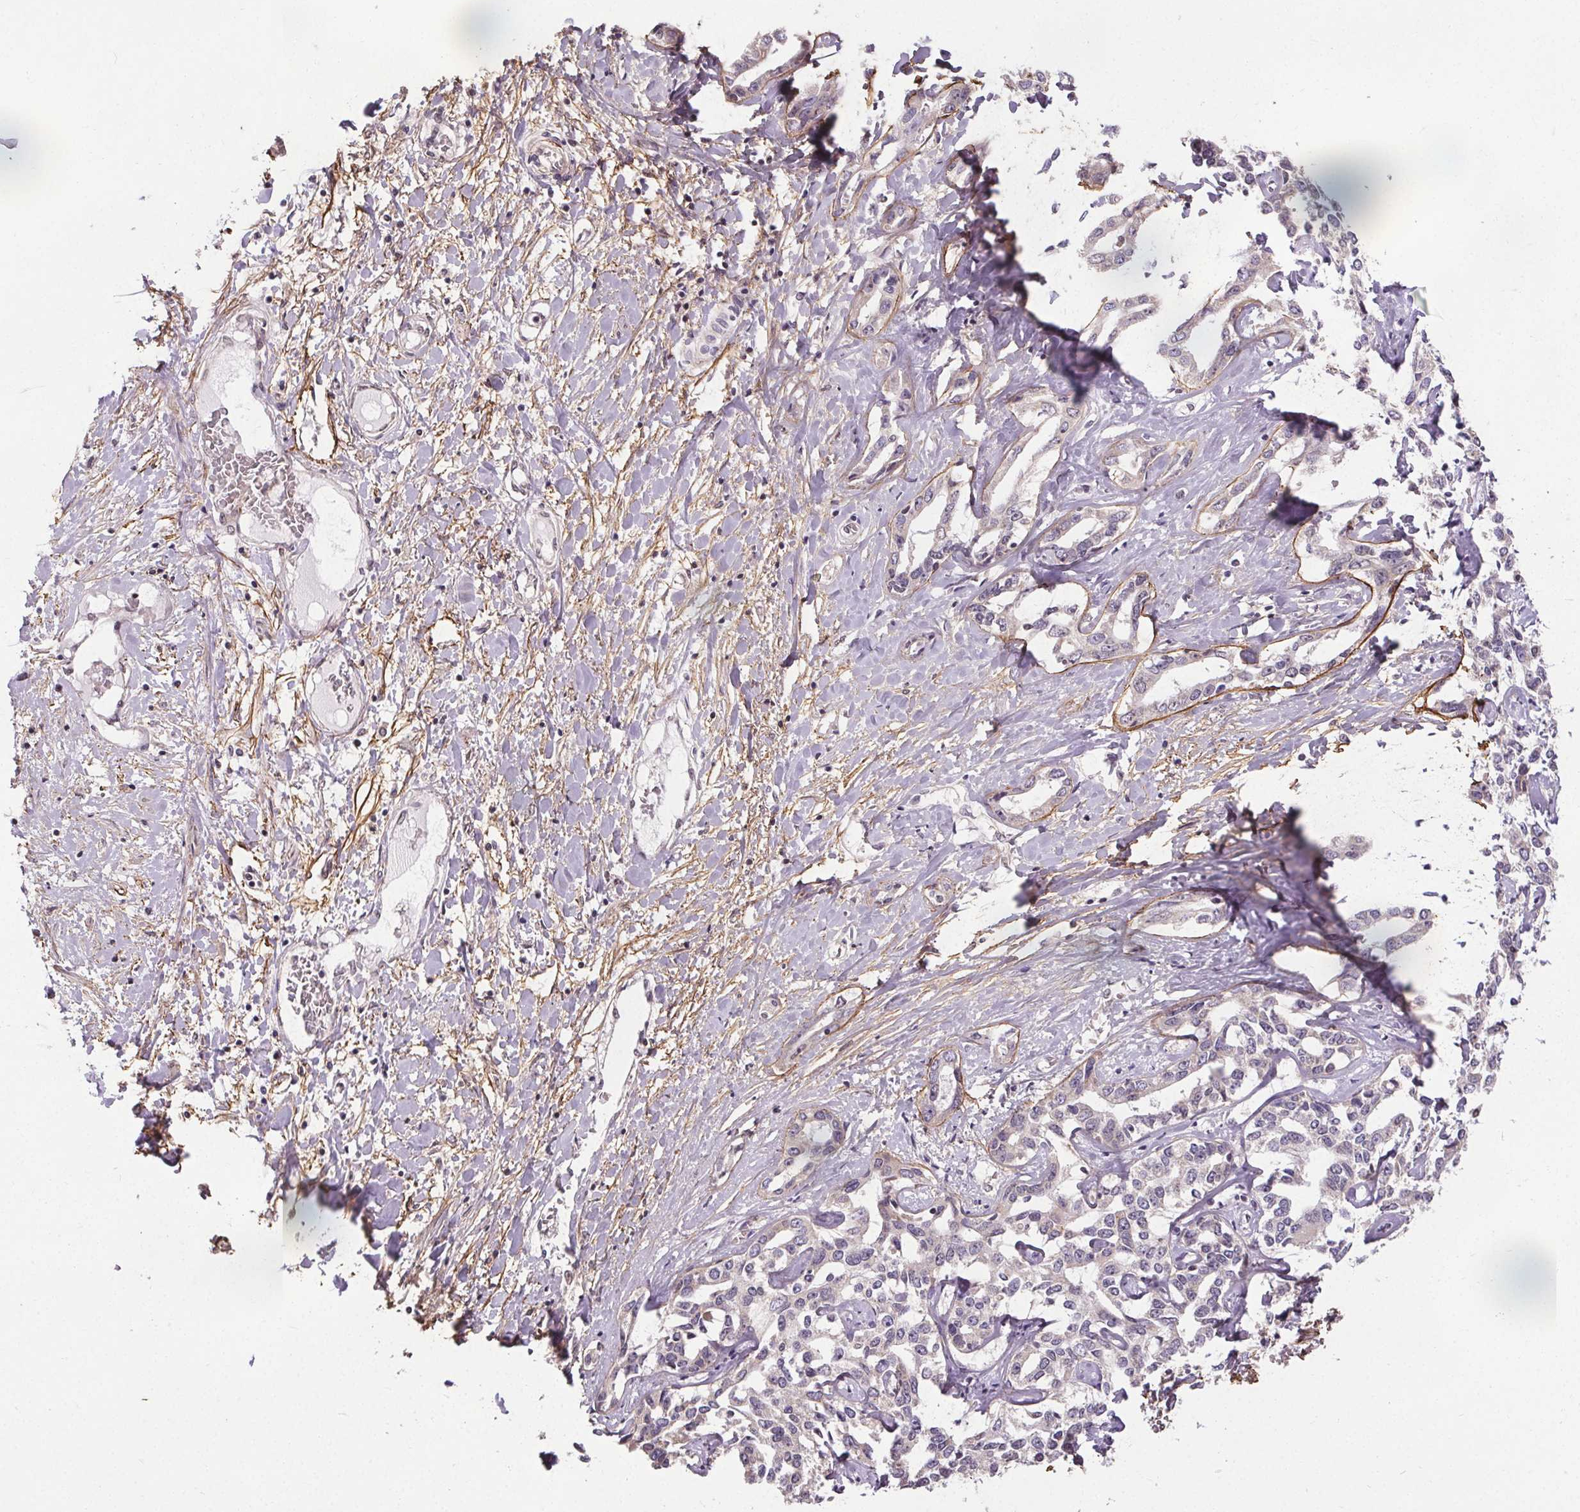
{"staining": {"intensity": "negative", "quantity": "none", "location": "none"}, "tissue": "liver cancer", "cell_type": "Tumor cells", "image_type": "cancer", "snomed": [{"axis": "morphology", "description": "Cholangiocarcinoma"}, {"axis": "topography", "description": "Liver"}], "caption": "Tumor cells are negative for protein expression in human liver cancer.", "gene": "KIAA0232", "patient": {"sex": "male", "age": 59}}